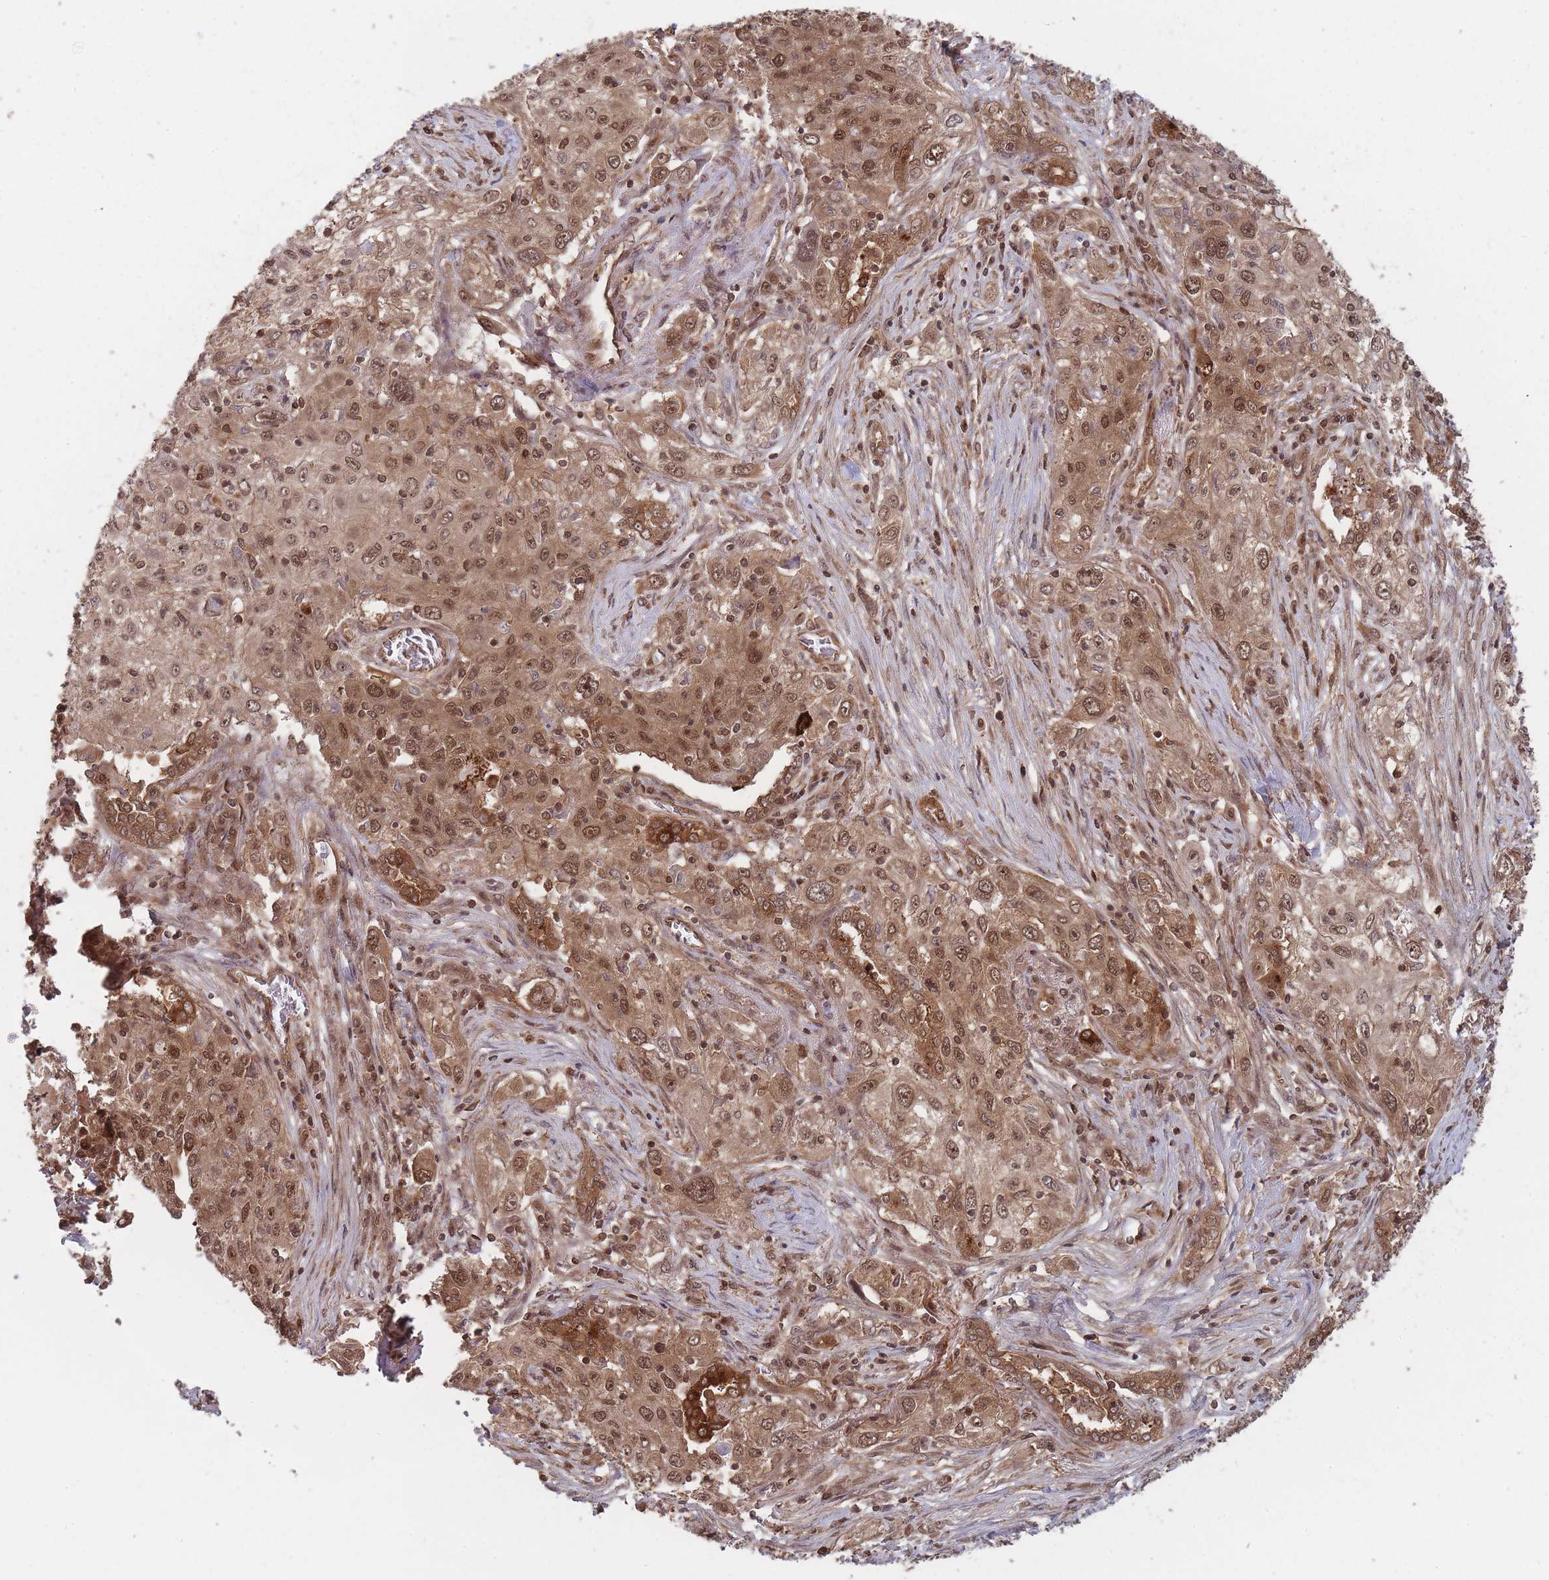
{"staining": {"intensity": "moderate", "quantity": ">75%", "location": "cytoplasmic/membranous,nuclear"}, "tissue": "lung cancer", "cell_type": "Tumor cells", "image_type": "cancer", "snomed": [{"axis": "morphology", "description": "Squamous cell carcinoma, NOS"}, {"axis": "topography", "description": "Lung"}], "caption": "Tumor cells demonstrate medium levels of moderate cytoplasmic/membranous and nuclear expression in about >75% of cells in lung squamous cell carcinoma.", "gene": "PPP6R3", "patient": {"sex": "female", "age": 69}}